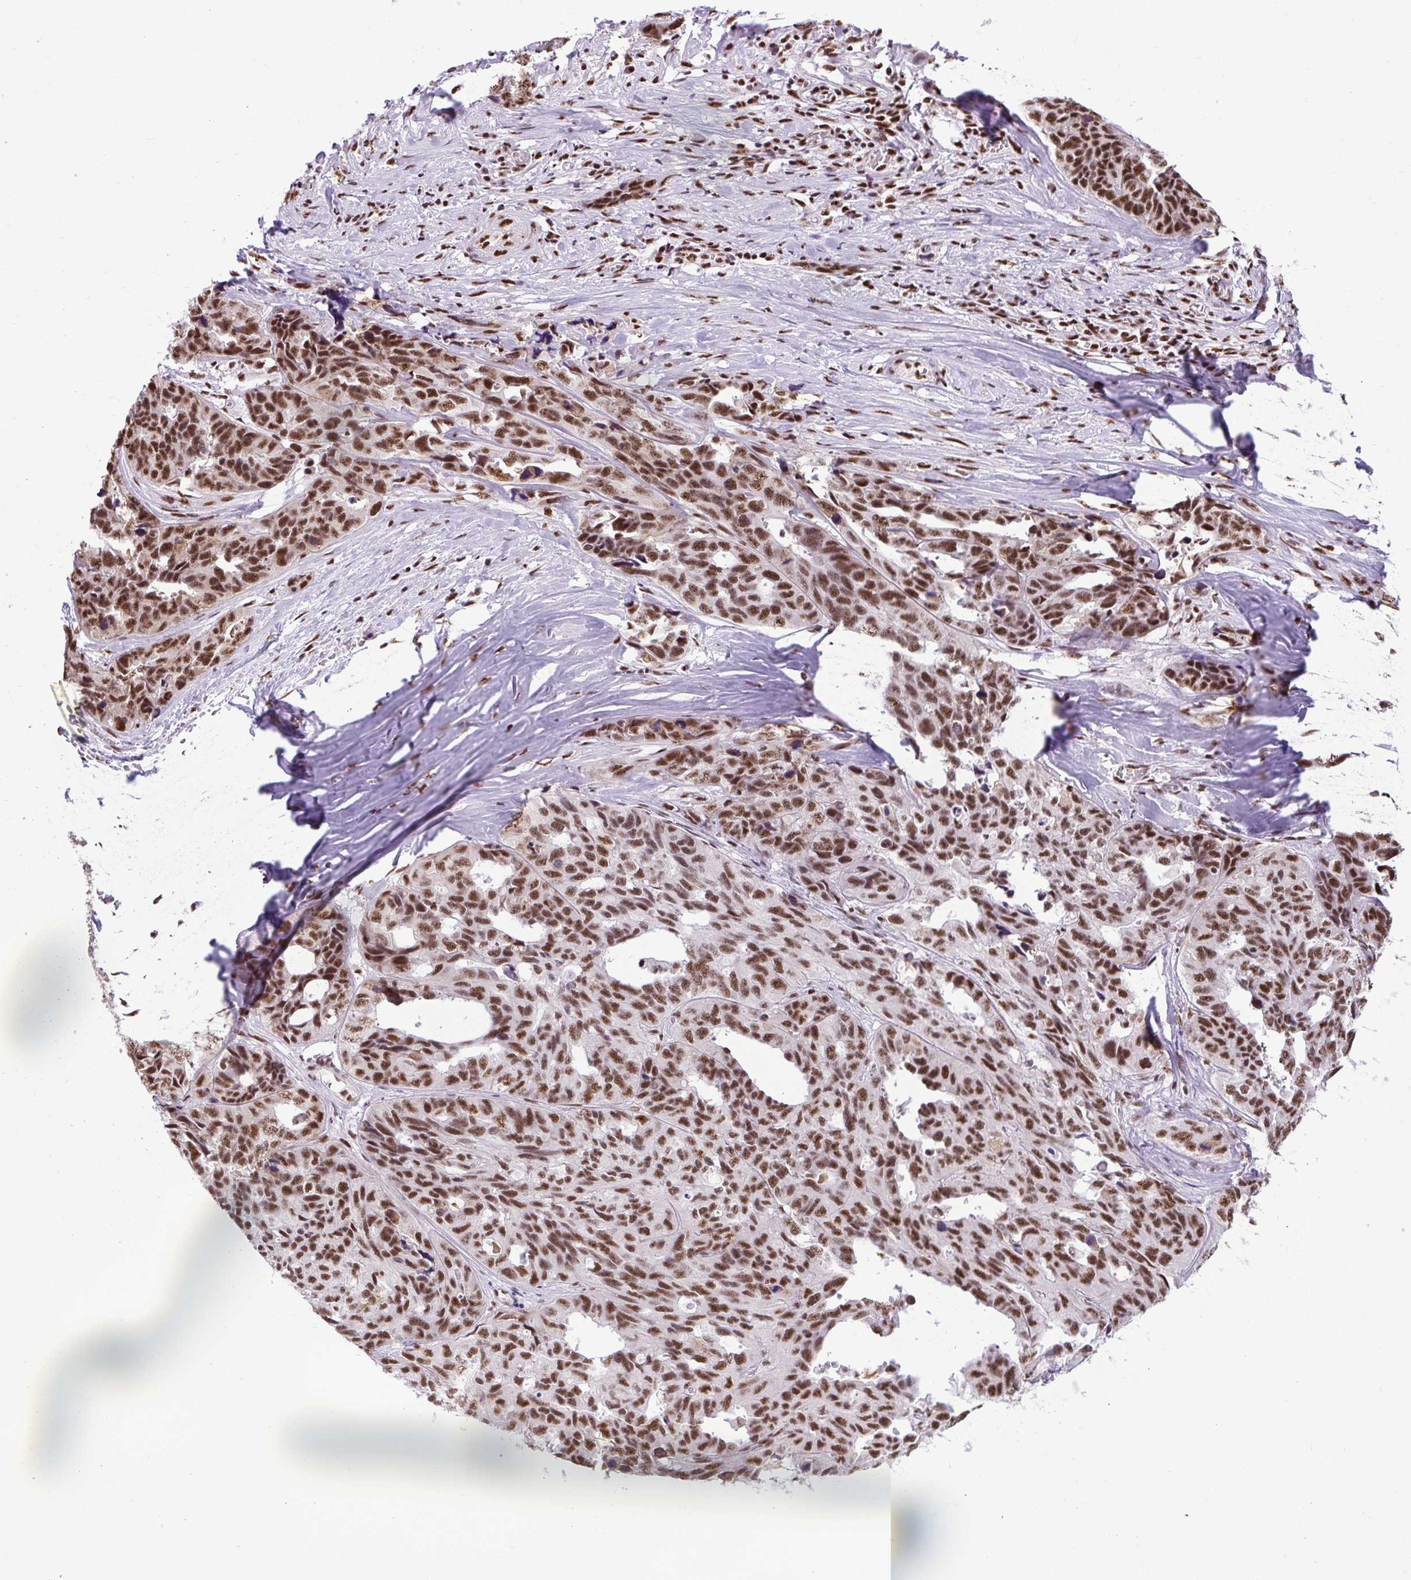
{"staining": {"intensity": "strong", "quantity": ">75%", "location": "nuclear"}, "tissue": "ovarian cancer", "cell_type": "Tumor cells", "image_type": "cancer", "snomed": [{"axis": "morphology", "description": "Cystadenocarcinoma, serous, NOS"}, {"axis": "topography", "description": "Ovary"}], "caption": "About >75% of tumor cells in serous cystadenocarcinoma (ovarian) demonstrate strong nuclear protein staining as visualized by brown immunohistochemical staining.", "gene": "PRPF19", "patient": {"sex": "female", "age": 64}}